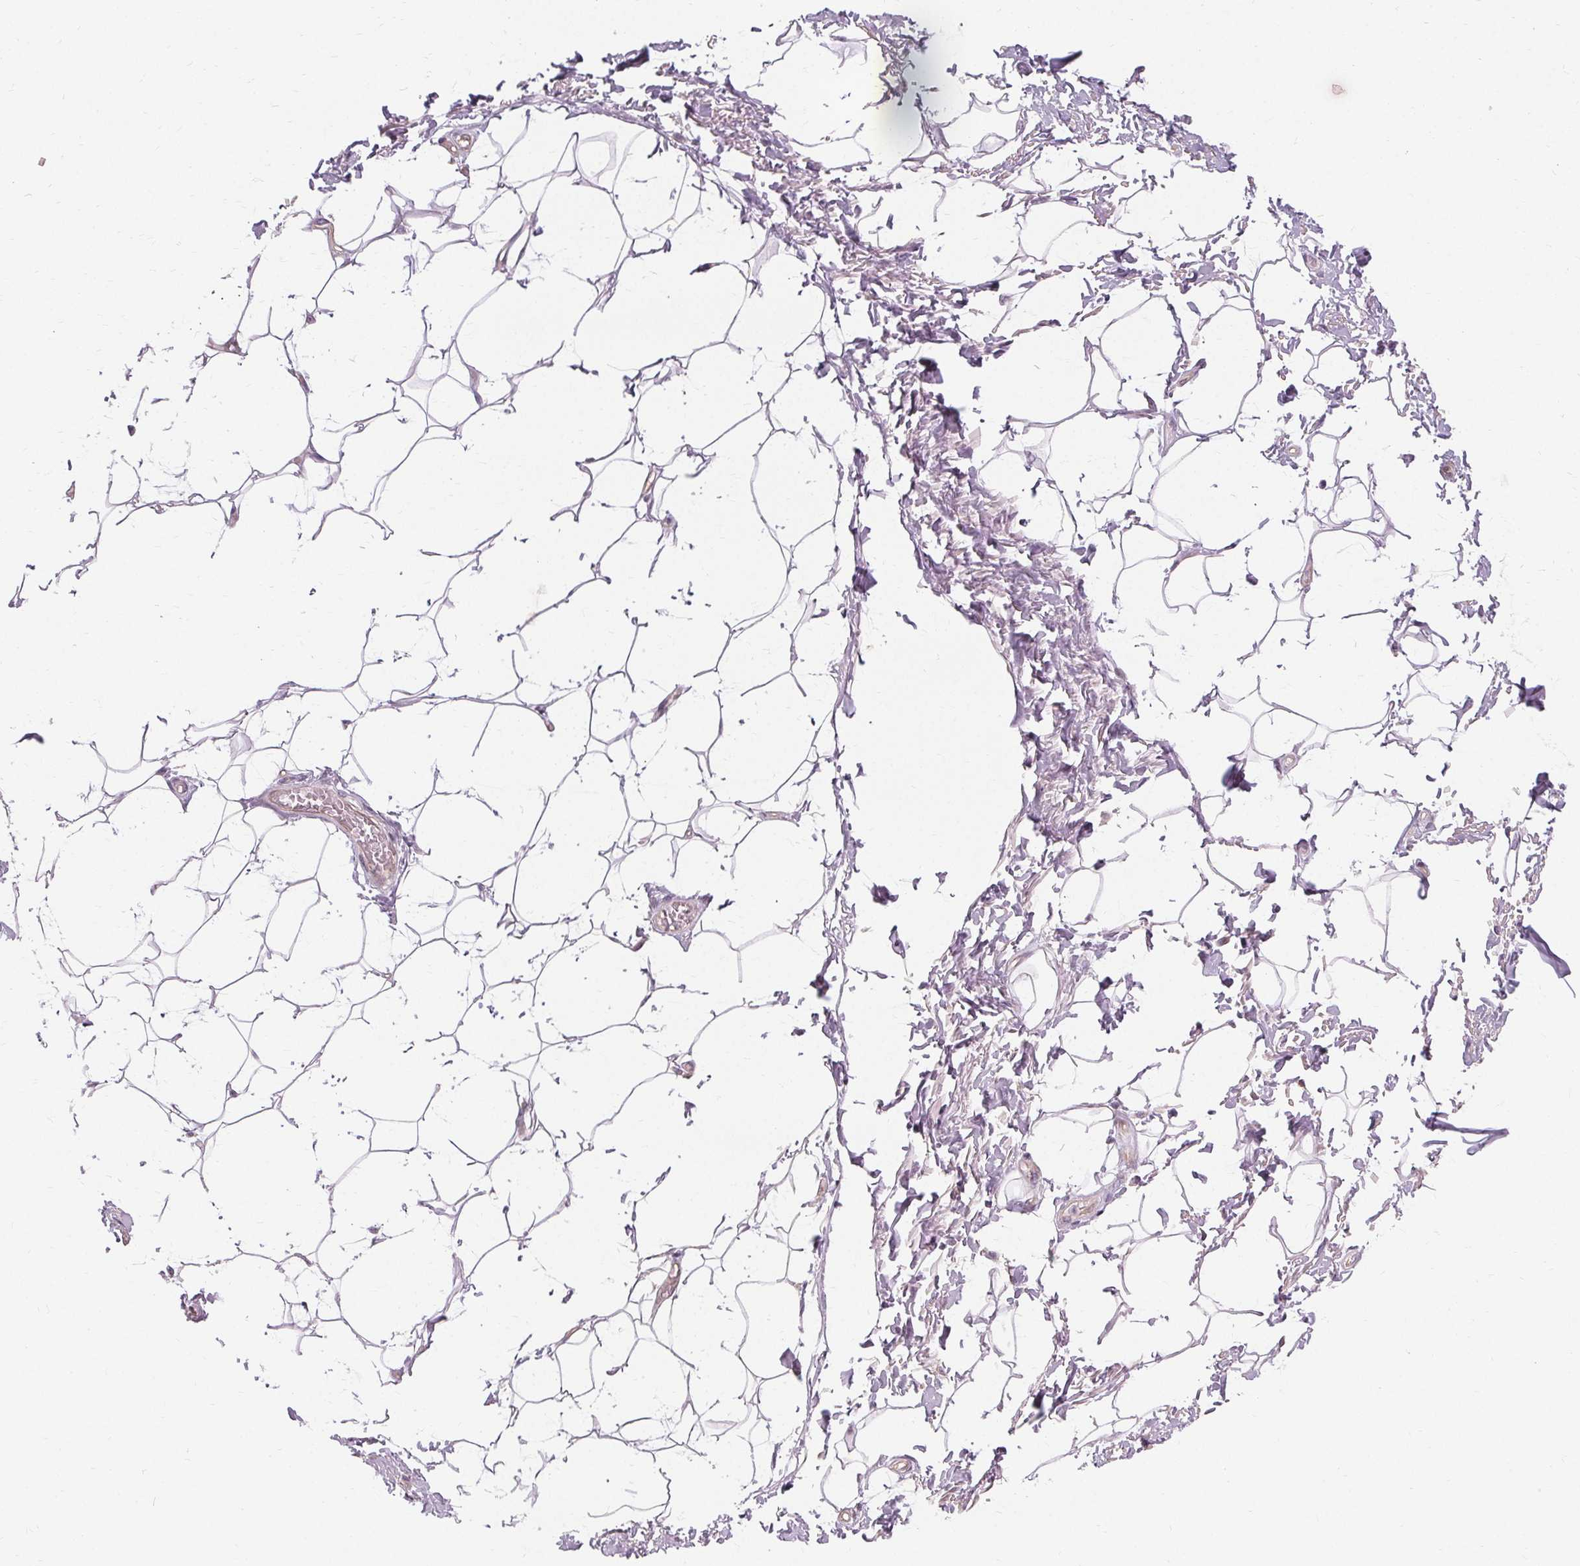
{"staining": {"intensity": "weak", "quantity": "<25%", "location": "cytoplasmic/membranous"}, "tissue": "adipose tissue", "cell_type": "Adipocytes", "image_type": "normal", "snomed": [{"axis": "morphology", "description": "Normal tissue, NOS"}, {"axis": "topography", "description": "Peripheral nerve tissue"}], "caption": "Immunohistochemical staining of benign adipose tissue demonstrates no significant staining in adipocytes. Nuclei are stained in blue.", "gene": "USP8", "patient": {"sex": "male", "age": 51}}